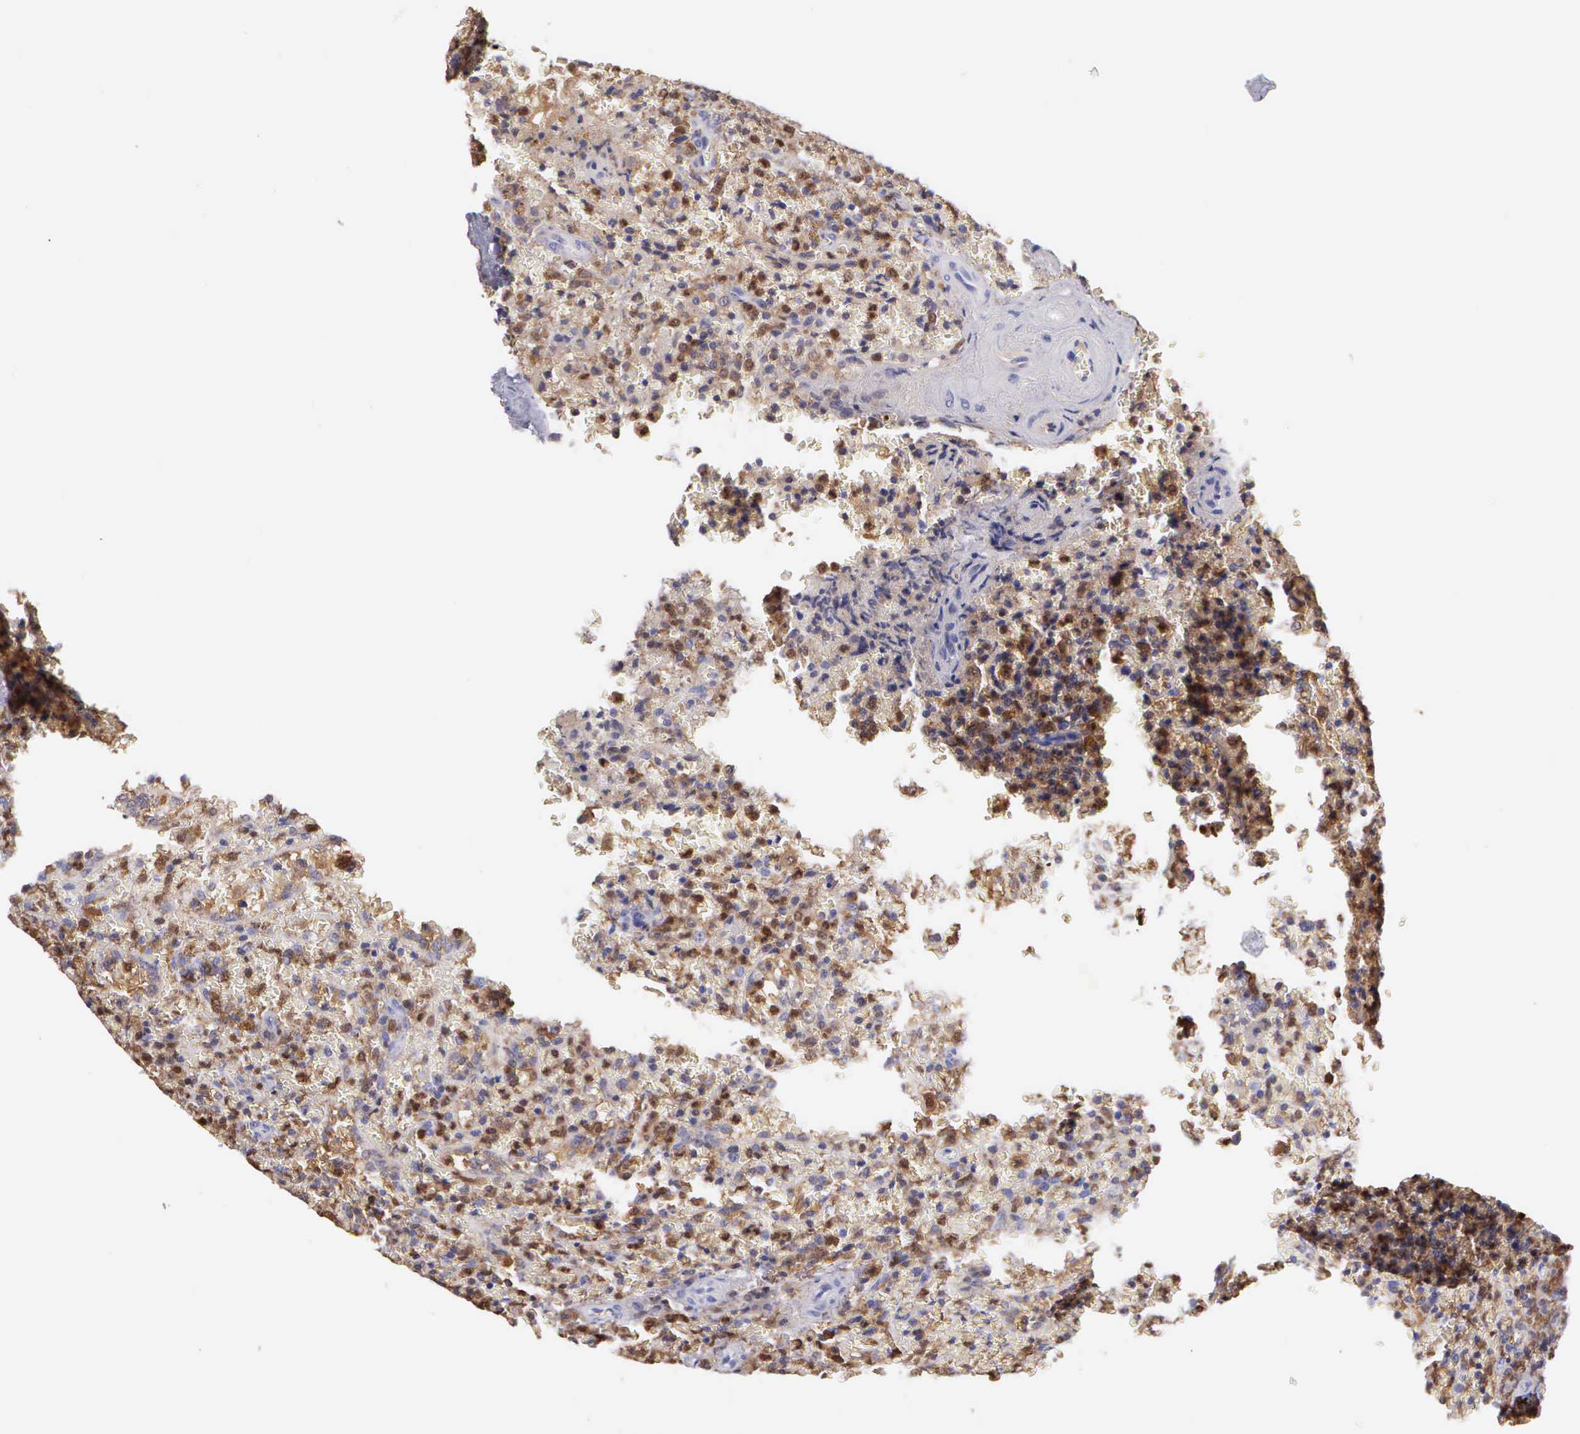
{"staining": {"intensity": "moderate", "quantity": "25%-75%", "location": "cytoplasmic/membranous"}, "tissue": "lymphoma", "cell_type": "Tumor cells", "image_type": "cancer", "snomed": [{"axis": "morphology", "description": "Malignant lymphoma, non-Hodgkin's type, High grade"}, {"axis": "topography", "description": "Spleen"}, {"axis": "topography", "description": "Lymph node"}], "caption": "A high-resolution micrograph shows immunohistochemistry (IHC) staining of lymphoma, which demonstrates moderate cytoplasmic/membranous staining in approximately 25%-75% of tumor cells. (Brightfield microscopy of DAB IHC at high magnification).", "gene": "BID", "patient": {"sex": "female", "age": 70}}